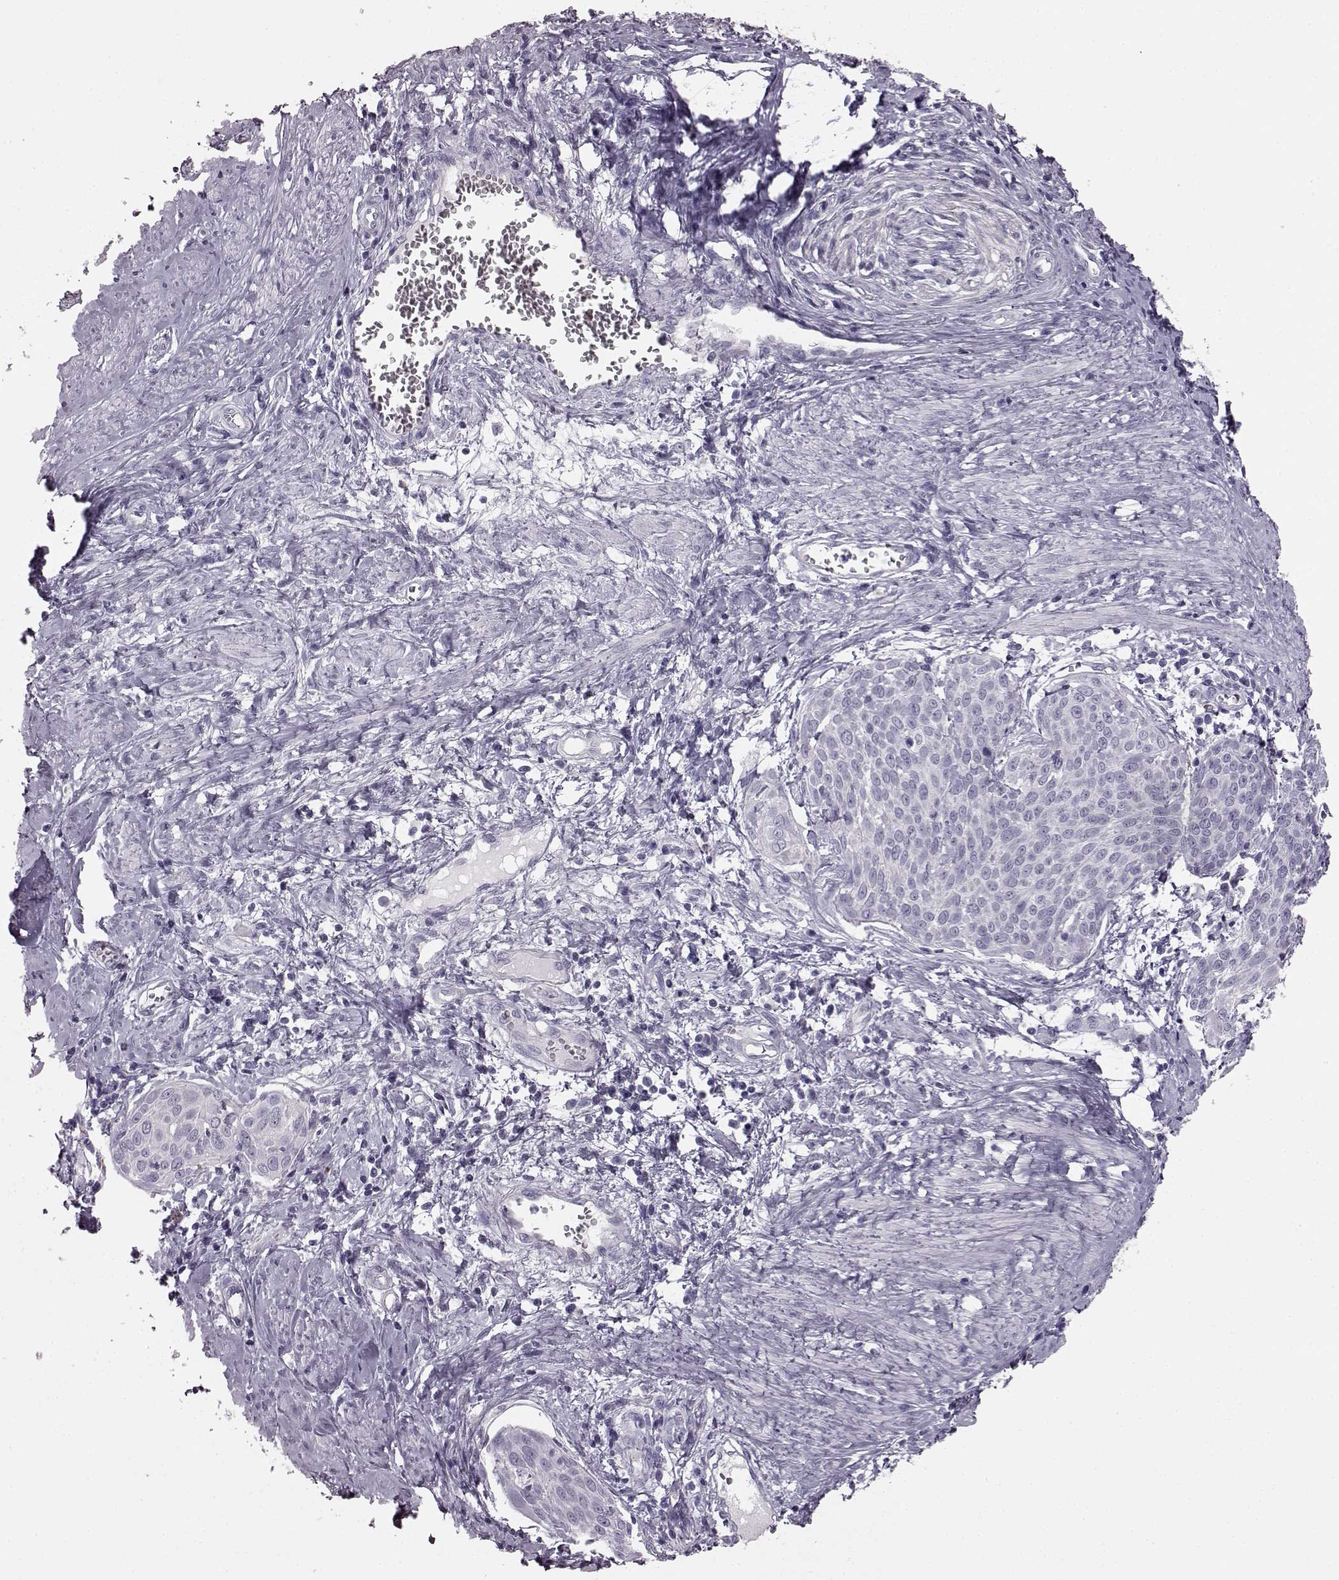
{"staining": {"intensity": "negative", "quantity": "none", "location": "none"}, "tissue": "cervical cancer", "cell_type": "Tumor cells", "image_type": "cancer", "snomed": [{"axis": "morphology", "description": "Squamous cell carcinoma, NOS"}, {"axis": "topography", "description": "Cervix"}], "caption": "Human cervical cancer (squamous cell carcinoma) stained for a protein using IHC demonstrates no expression in tumor cells.", "gene": "SNTG1", "patient": {"sex": "female", "age": 39}}